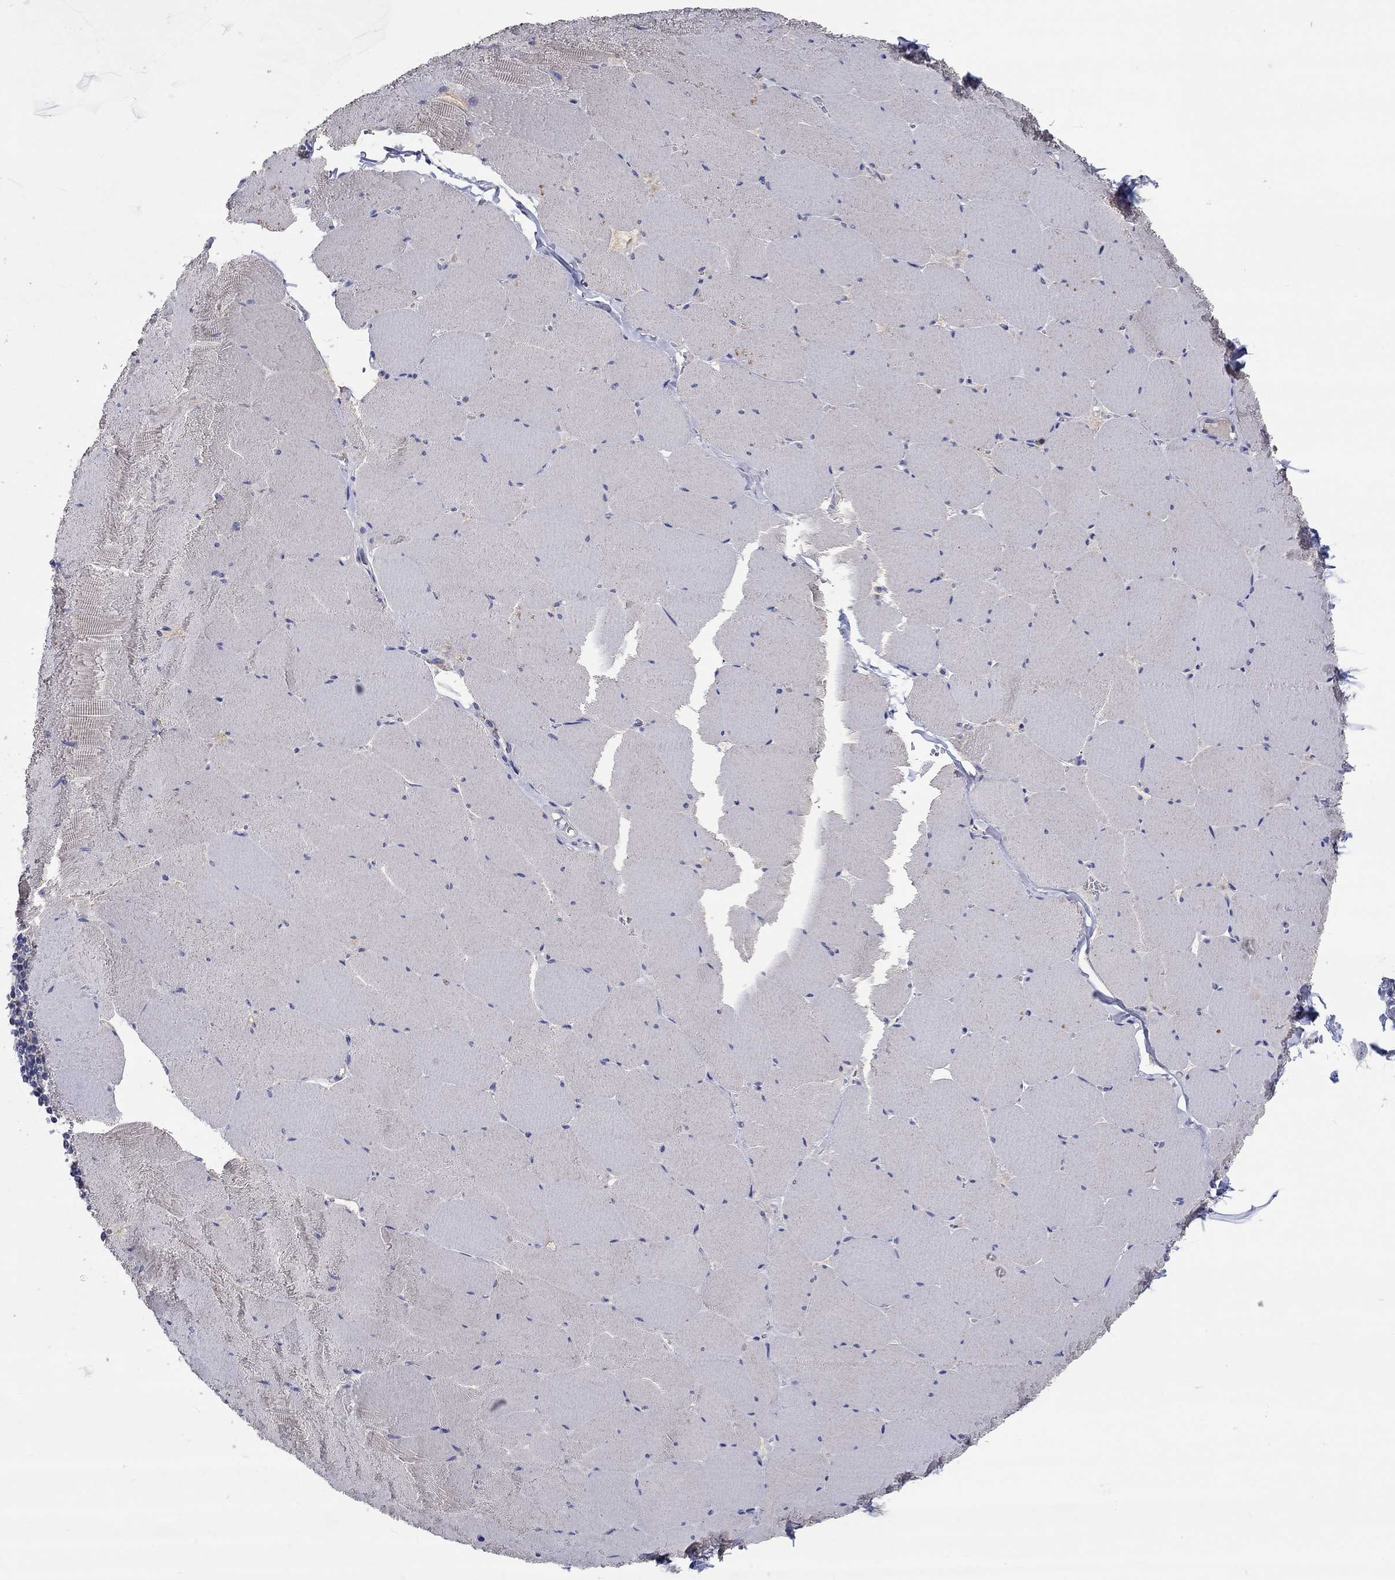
{"staining": {"intensity": "negative", "quantity": "none", "location": "none"}, "tissue": "skeletal muscle", "cell_type": "Myocytes", "image_type": "normal", "snomed": [{"axis": "morphology", "description": "Normal tissue, NOS"}, {"axis": "morphology", "description": "Malignant melanoma, Metastatic site"}, {"axis": "topography", "description": "Skeletal muscle"}], "caption": "Normal skeletal muscle was stained to show a protein in brown. There is no significant staining in myocytes.", "gene": "CHIT1", "patient": {"sex": "male", "age": 50}}